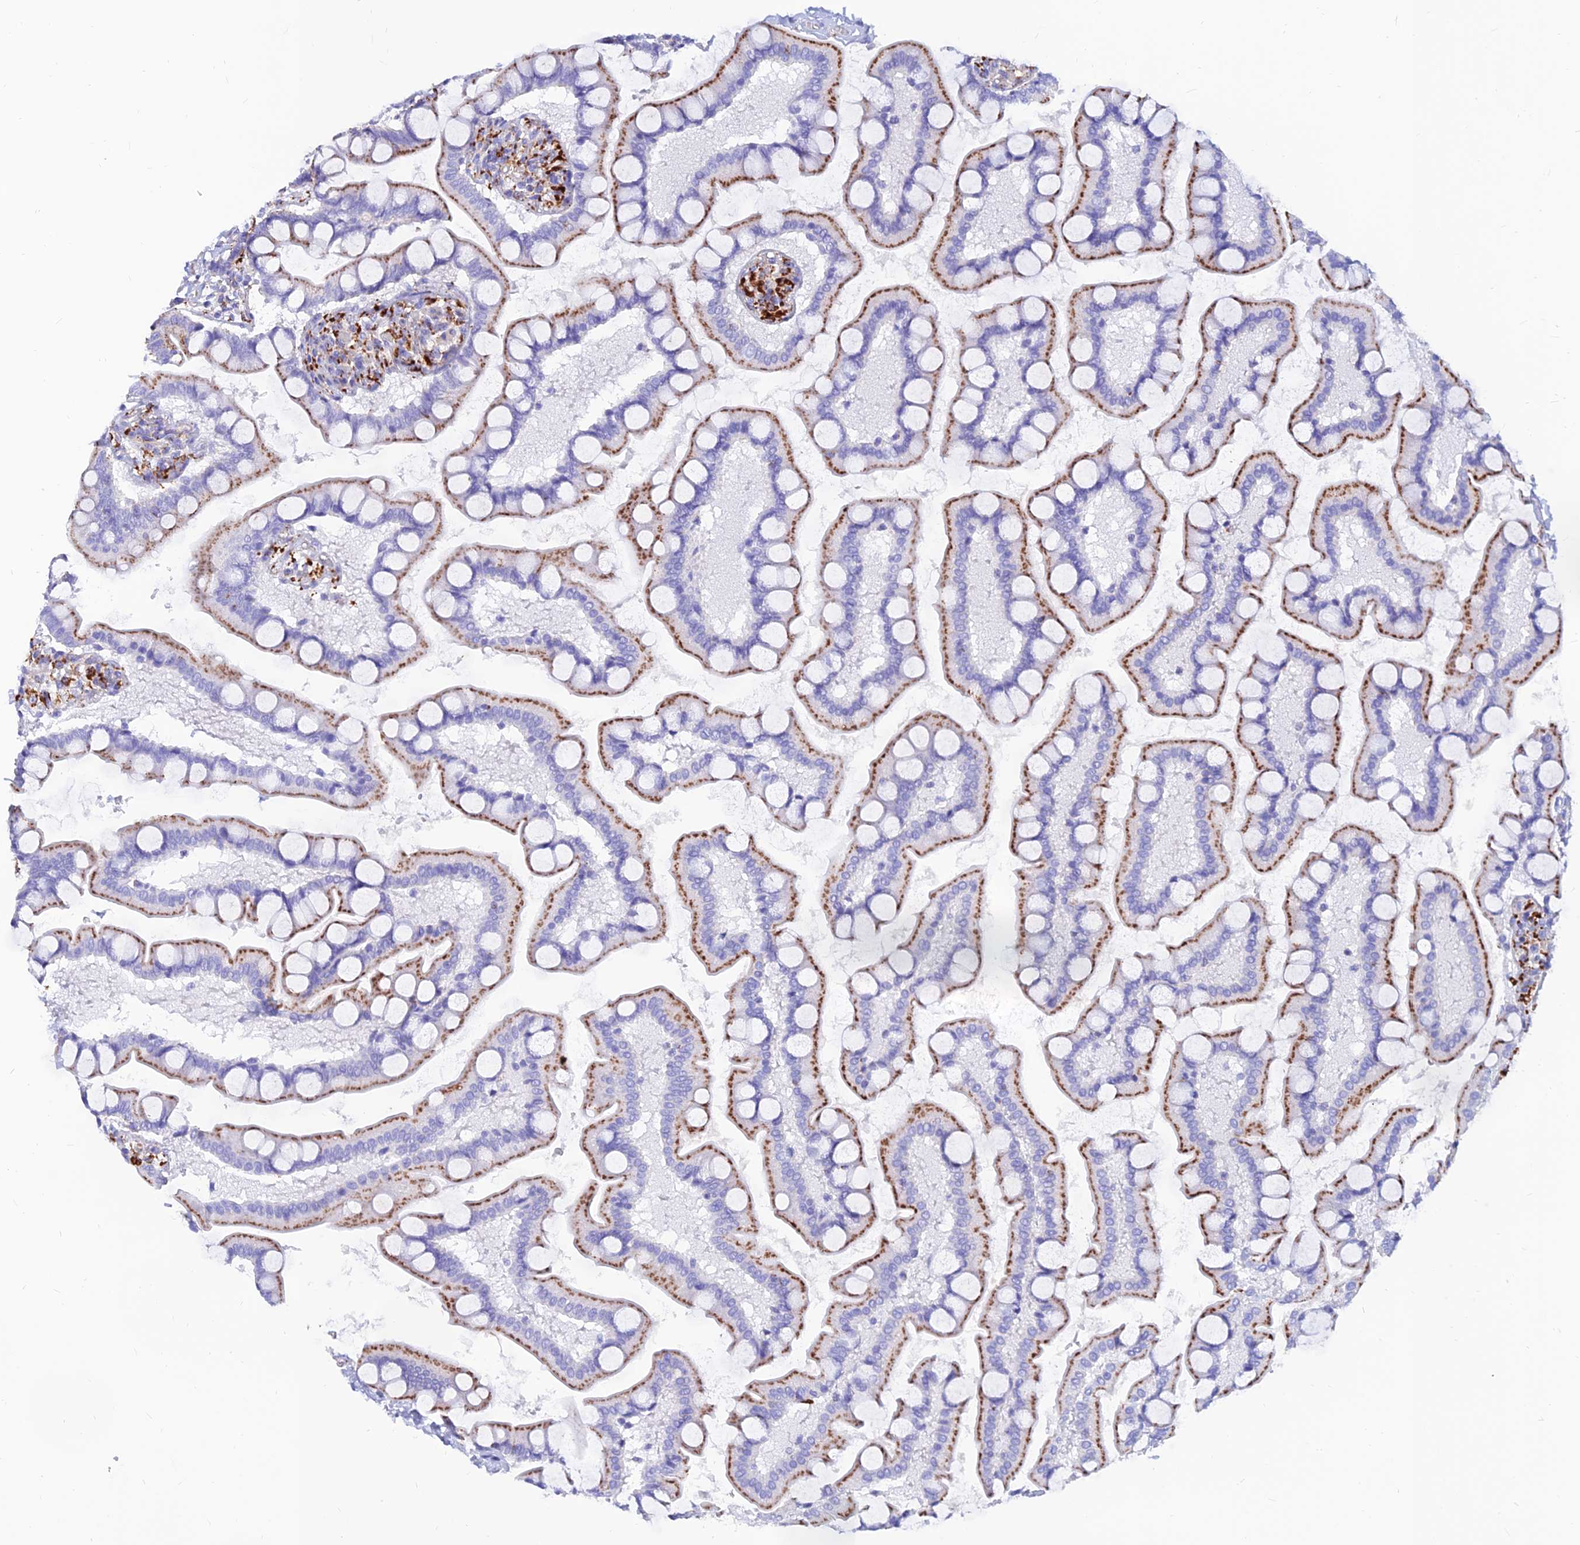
{"staining": {"intensity": "moderate", "quantity": ">75%", "location": "cytoplasmic/membranous"}, "tissue": "small intestine", "cell_type": "Glandular cells", "image_type": "normal", "snomed": [{"axis": "morphology", "description": "Normal tissue, NOS"}, {"axis": "topography", "description": "Small intestine"}], "caption": "Glandular cells demonstrate medium levels of moderate cytoplasmic/membranous staining in approximately >75% of cells in normal small intestine. (DAB = brown stain, brightfield microscopy at high magnification).", "gene": "SPNS1", "patient": {"sex": "male", "age": 41}}